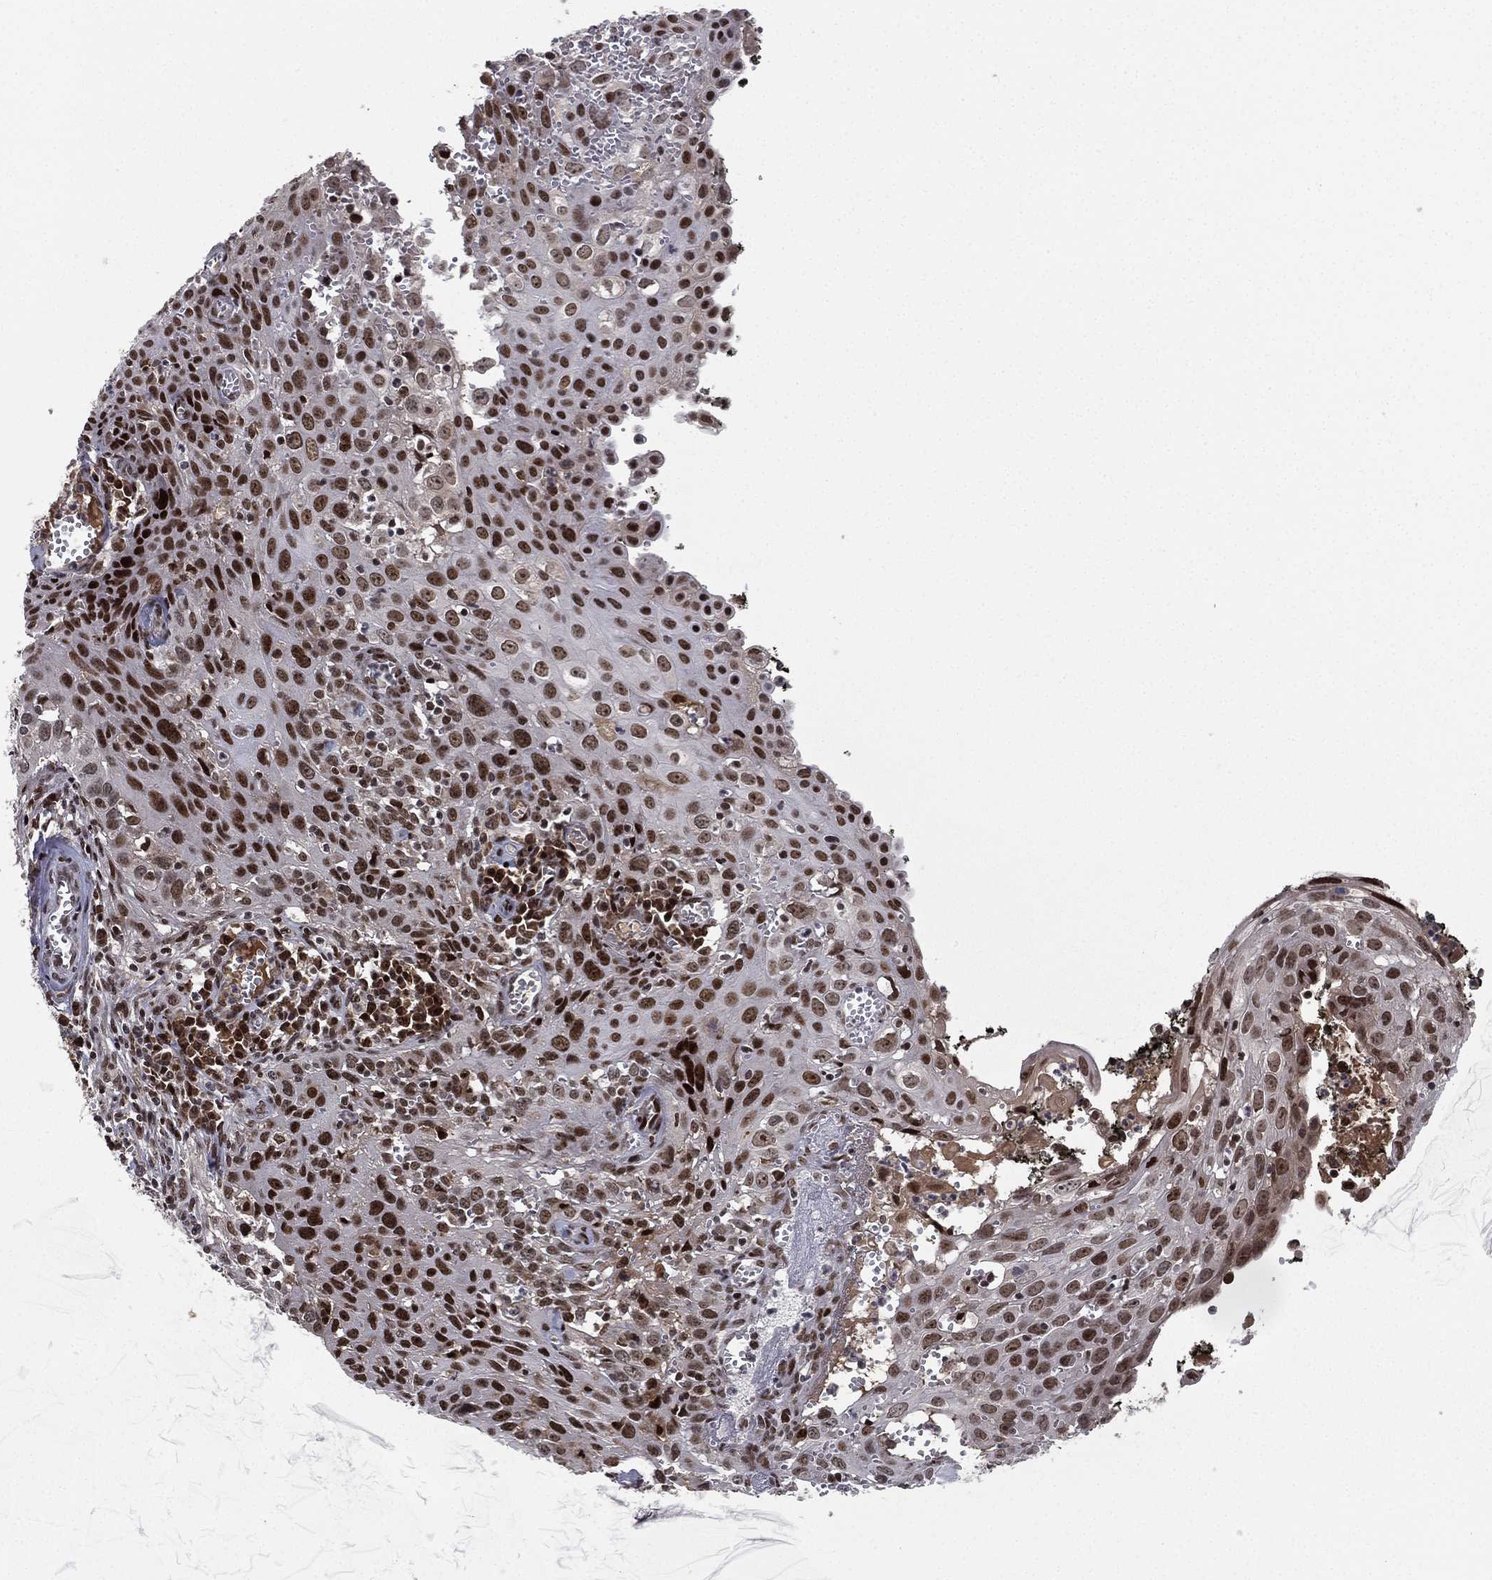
{"staining": {"intensity": "strong", "quantity": "25%-75%", "location": "nuclear"}, "tissue": "cervical cancer", "cell_type": "Tumor cells", "image_type": "cancer", "snomed": [{"axis": "morphology", "description": "Squamous cell carcinoma, NOS"}, {"axis": "topography", "description": "Cervix"}], "caption": "Human squamous cell carcinoma (cervical) stained for a protein (brown) shows strong nuclear positive staining in about 25%-75% of tumor cells.", "gene": "RTF1", "patient": {"sex": "female", "age": 38}}